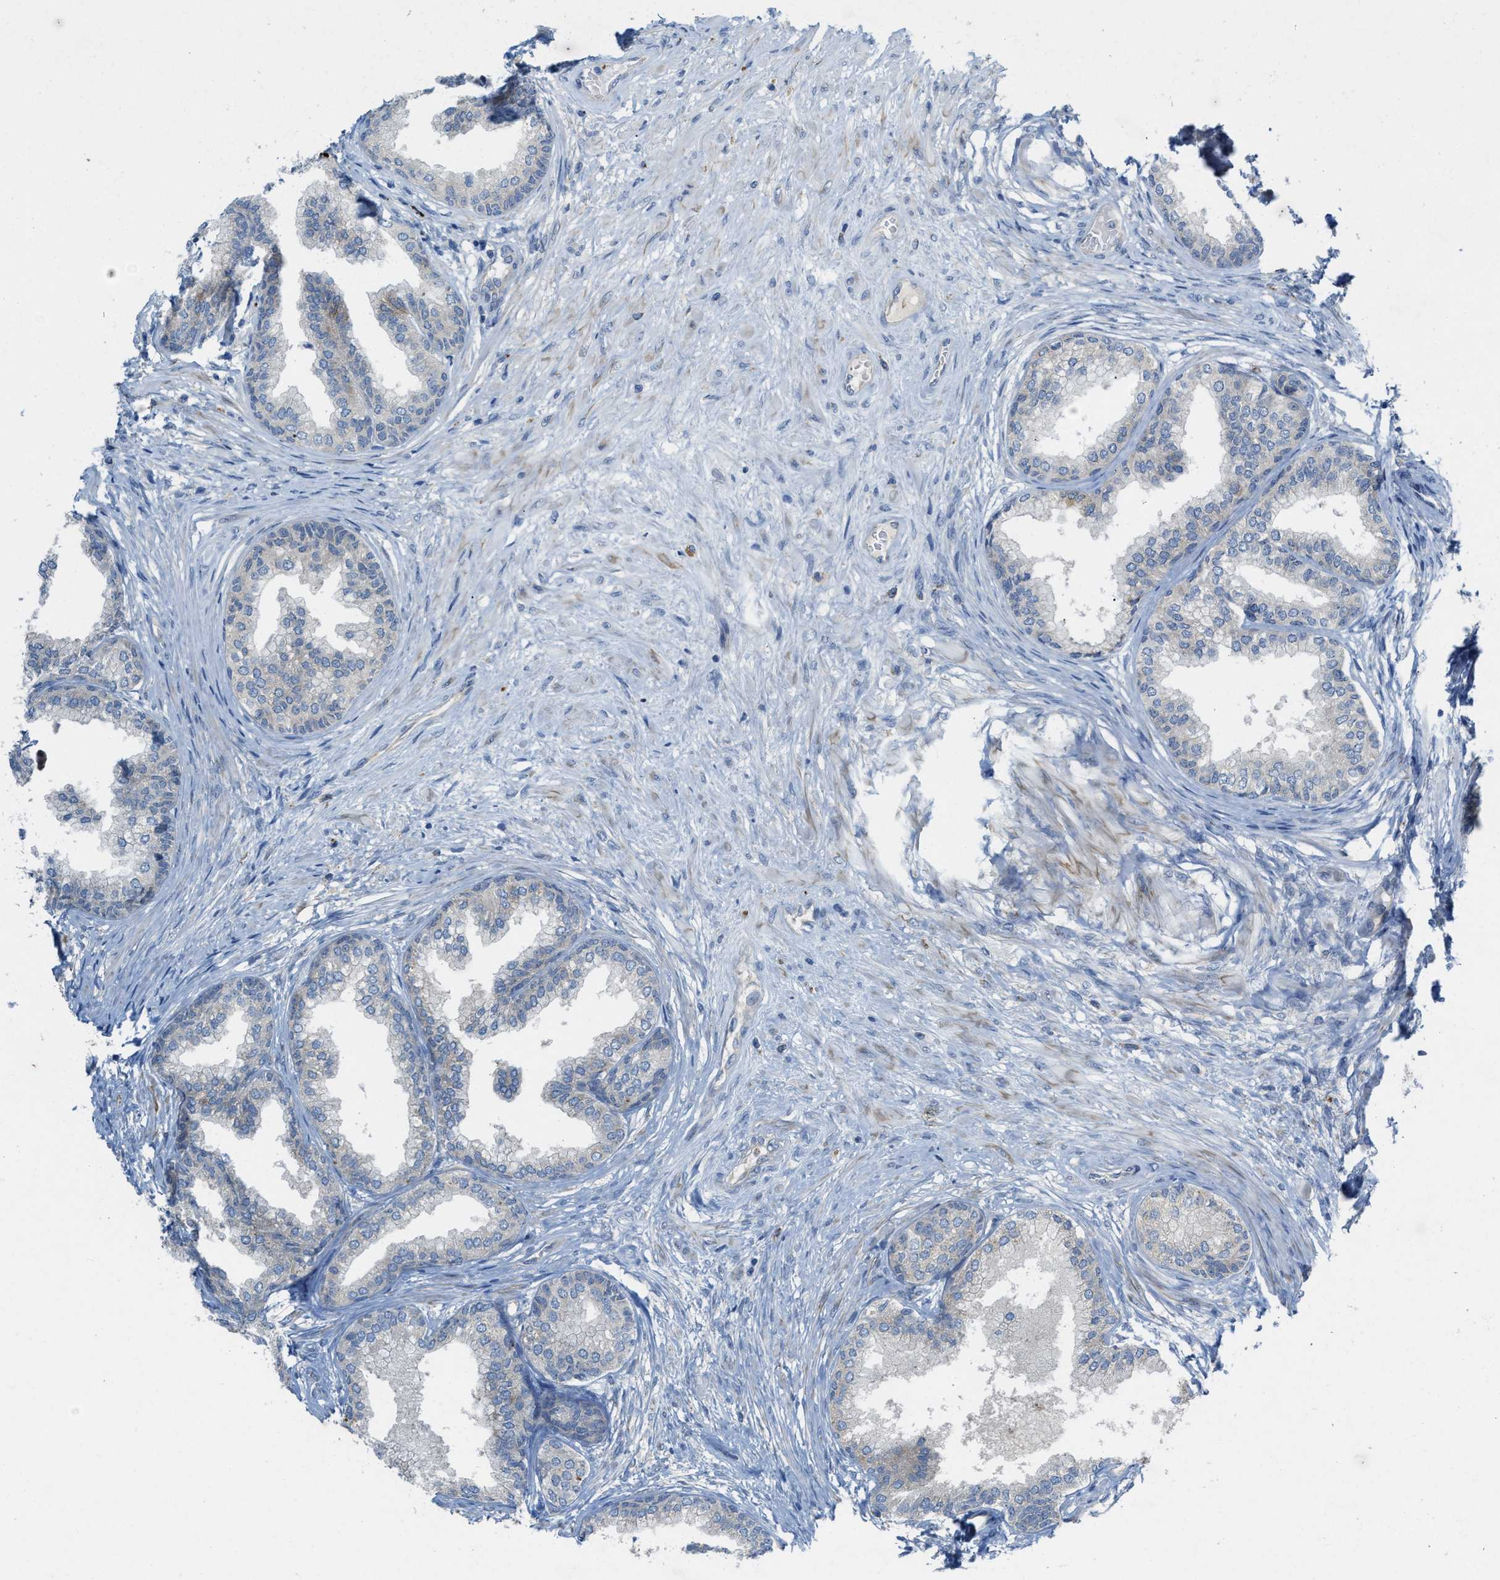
{"staining": {"intensity": "weak", "quantity": "<25%", "location": "cytoplasmic/membranous"}, "tissue": "prostate", "cell_type": "Glandular cells", "image_type": "normal", "snomed": [{"axis": "morphology", "description": "Normal tissue, NOS"}, {"axis": "topography", "description": "Prostate"}], "caption": "Image shows no protein staining in glandular cells of normal prostate.", "gene": "KLHDC10", "patient": {"sex": "male", "age": 76}}